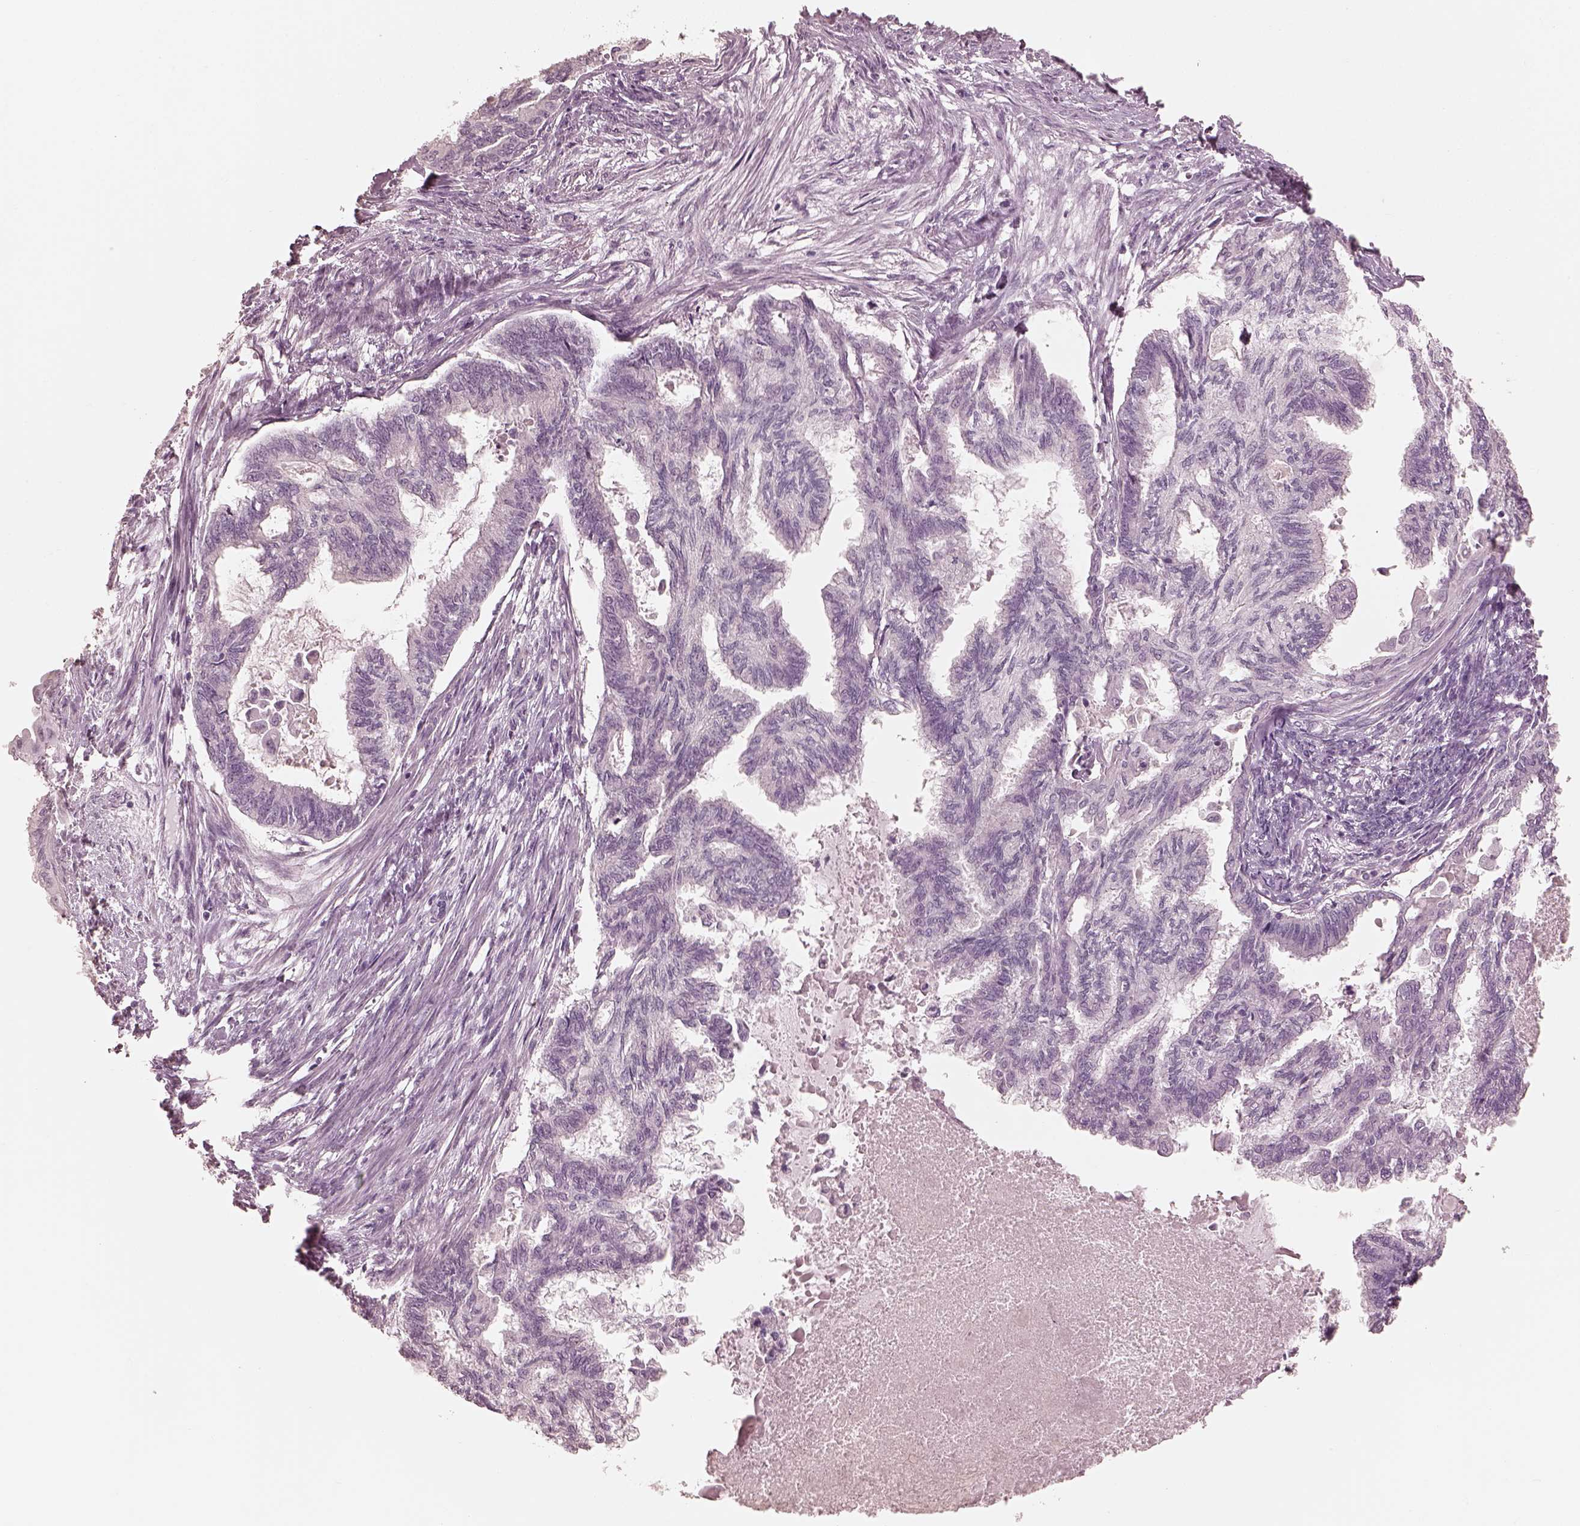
{"staining": {"intensity": "negative", "quantity": "none", "location": "none"}, "tissue": "endometrial cancer", "cell_type": "Tumor cells", "image_type": "cancer", "snomed": [{"axis": "morphology", "description": "Adenocarcinoma, NOS"}, {"axis": "topography", "description": "Endometrium"}], "caption": "High magnification brightfield microscopy of endometrial cancer stained with DAB (brown) and counterstained with hematoxylin (blue): tumor cells show no significant positivity.", "gene": "PRKACG", "patient": {"sex": "female", "age": 86}}